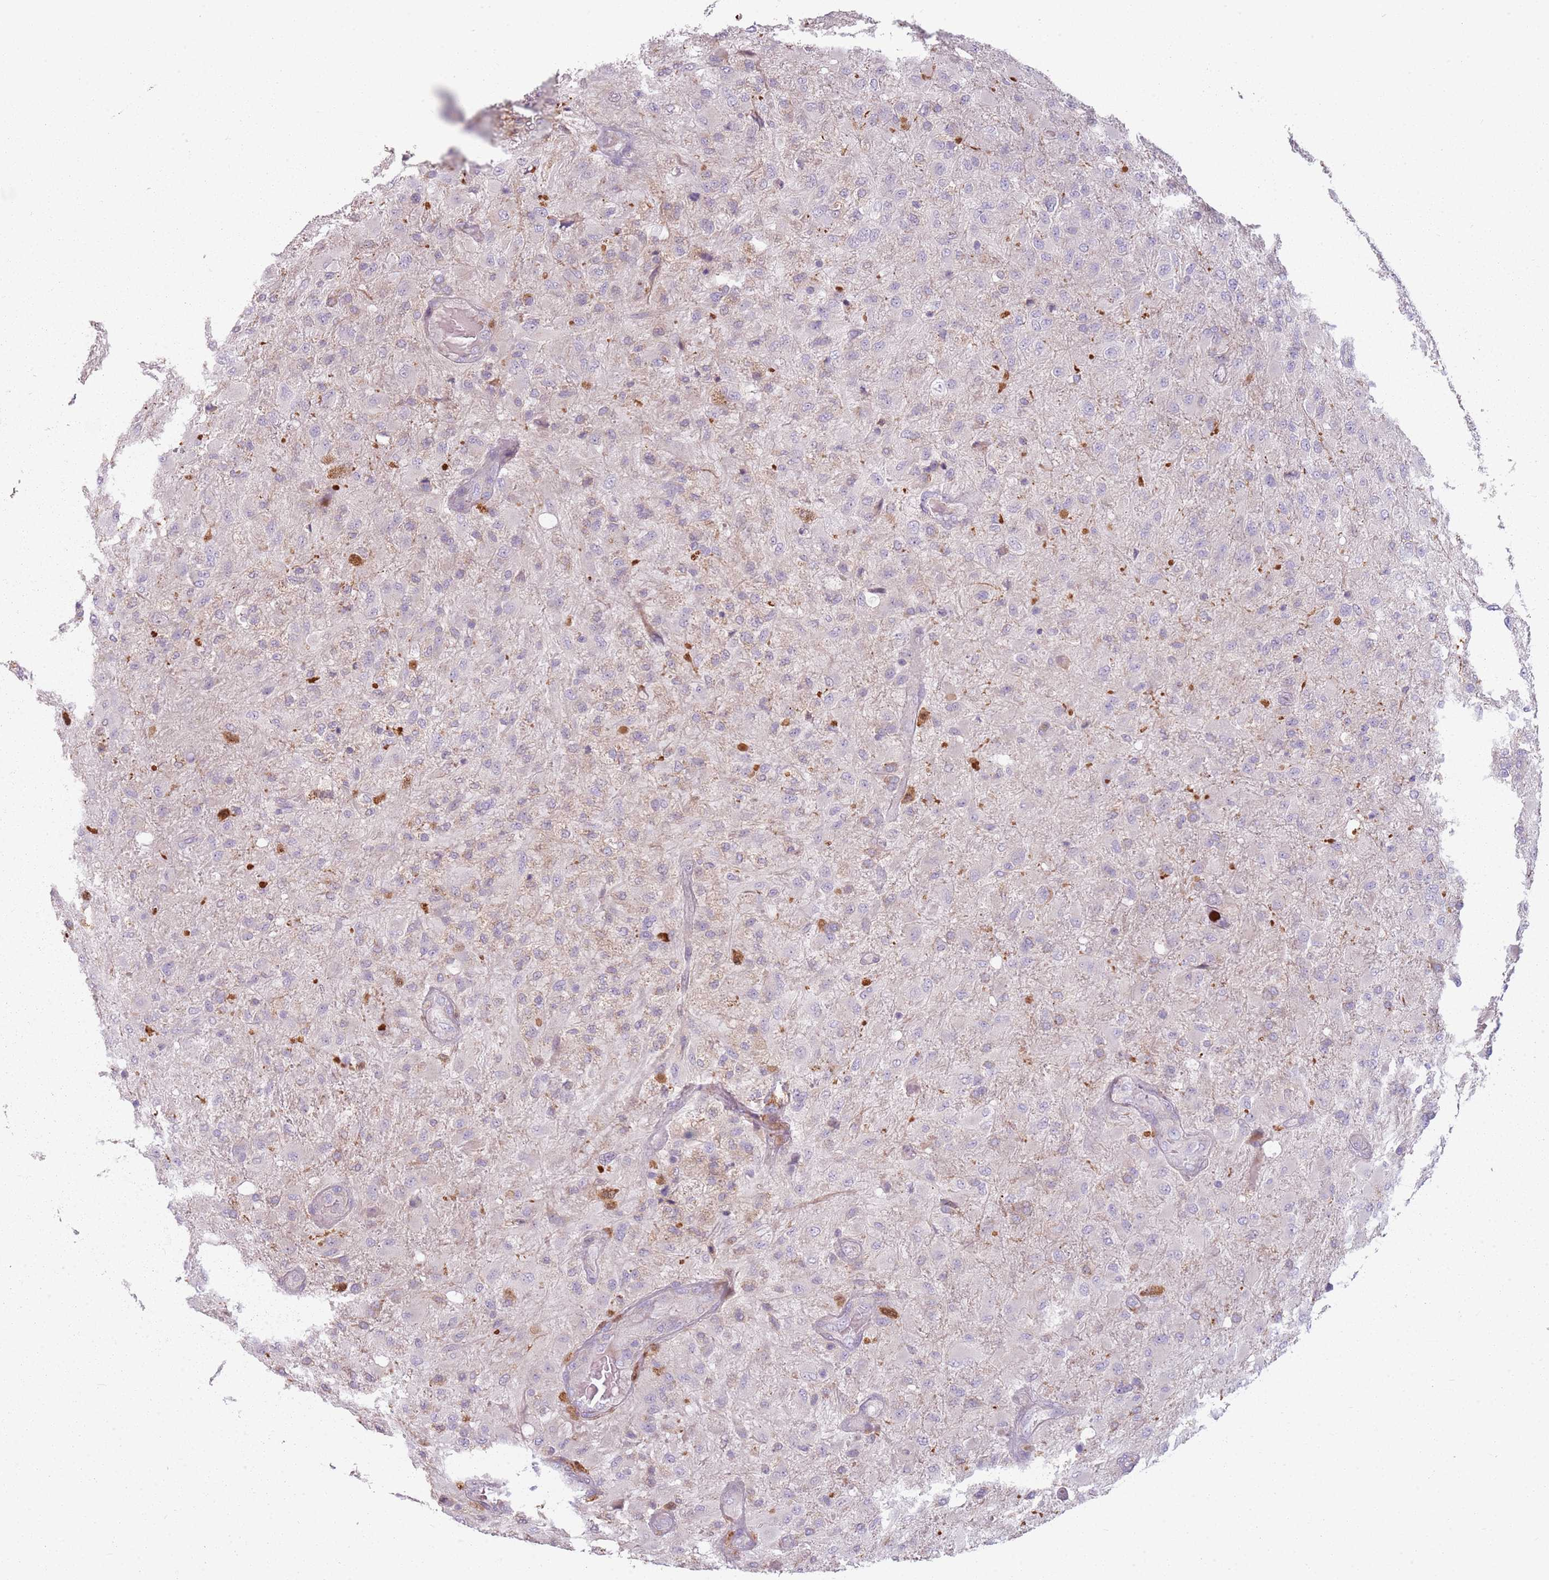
{"staining": {"intensity": "negative", "quantity": "none", "location": "none"}, "tissue": "glioma", "cell_type": "Tumor cells", "image_type": "cancer", "snomed": [{"axis": "morphology", "description": "Glioma, malignant, Low grade"}, {"axis": "topography", "description": "Brain"}], "caption": "Histopathology image shows no protein expression in tumor cells of low-grade glioma (malignant) tissue. Brightfield microscopy of immunohistochemistry stained with DAB (3,3'-diaminobenzidine) (brown) and hematoxylin (blue), captured at high magnification.", "gene": "SPAG4", "patient": {"sex": "male", "age": 65}}